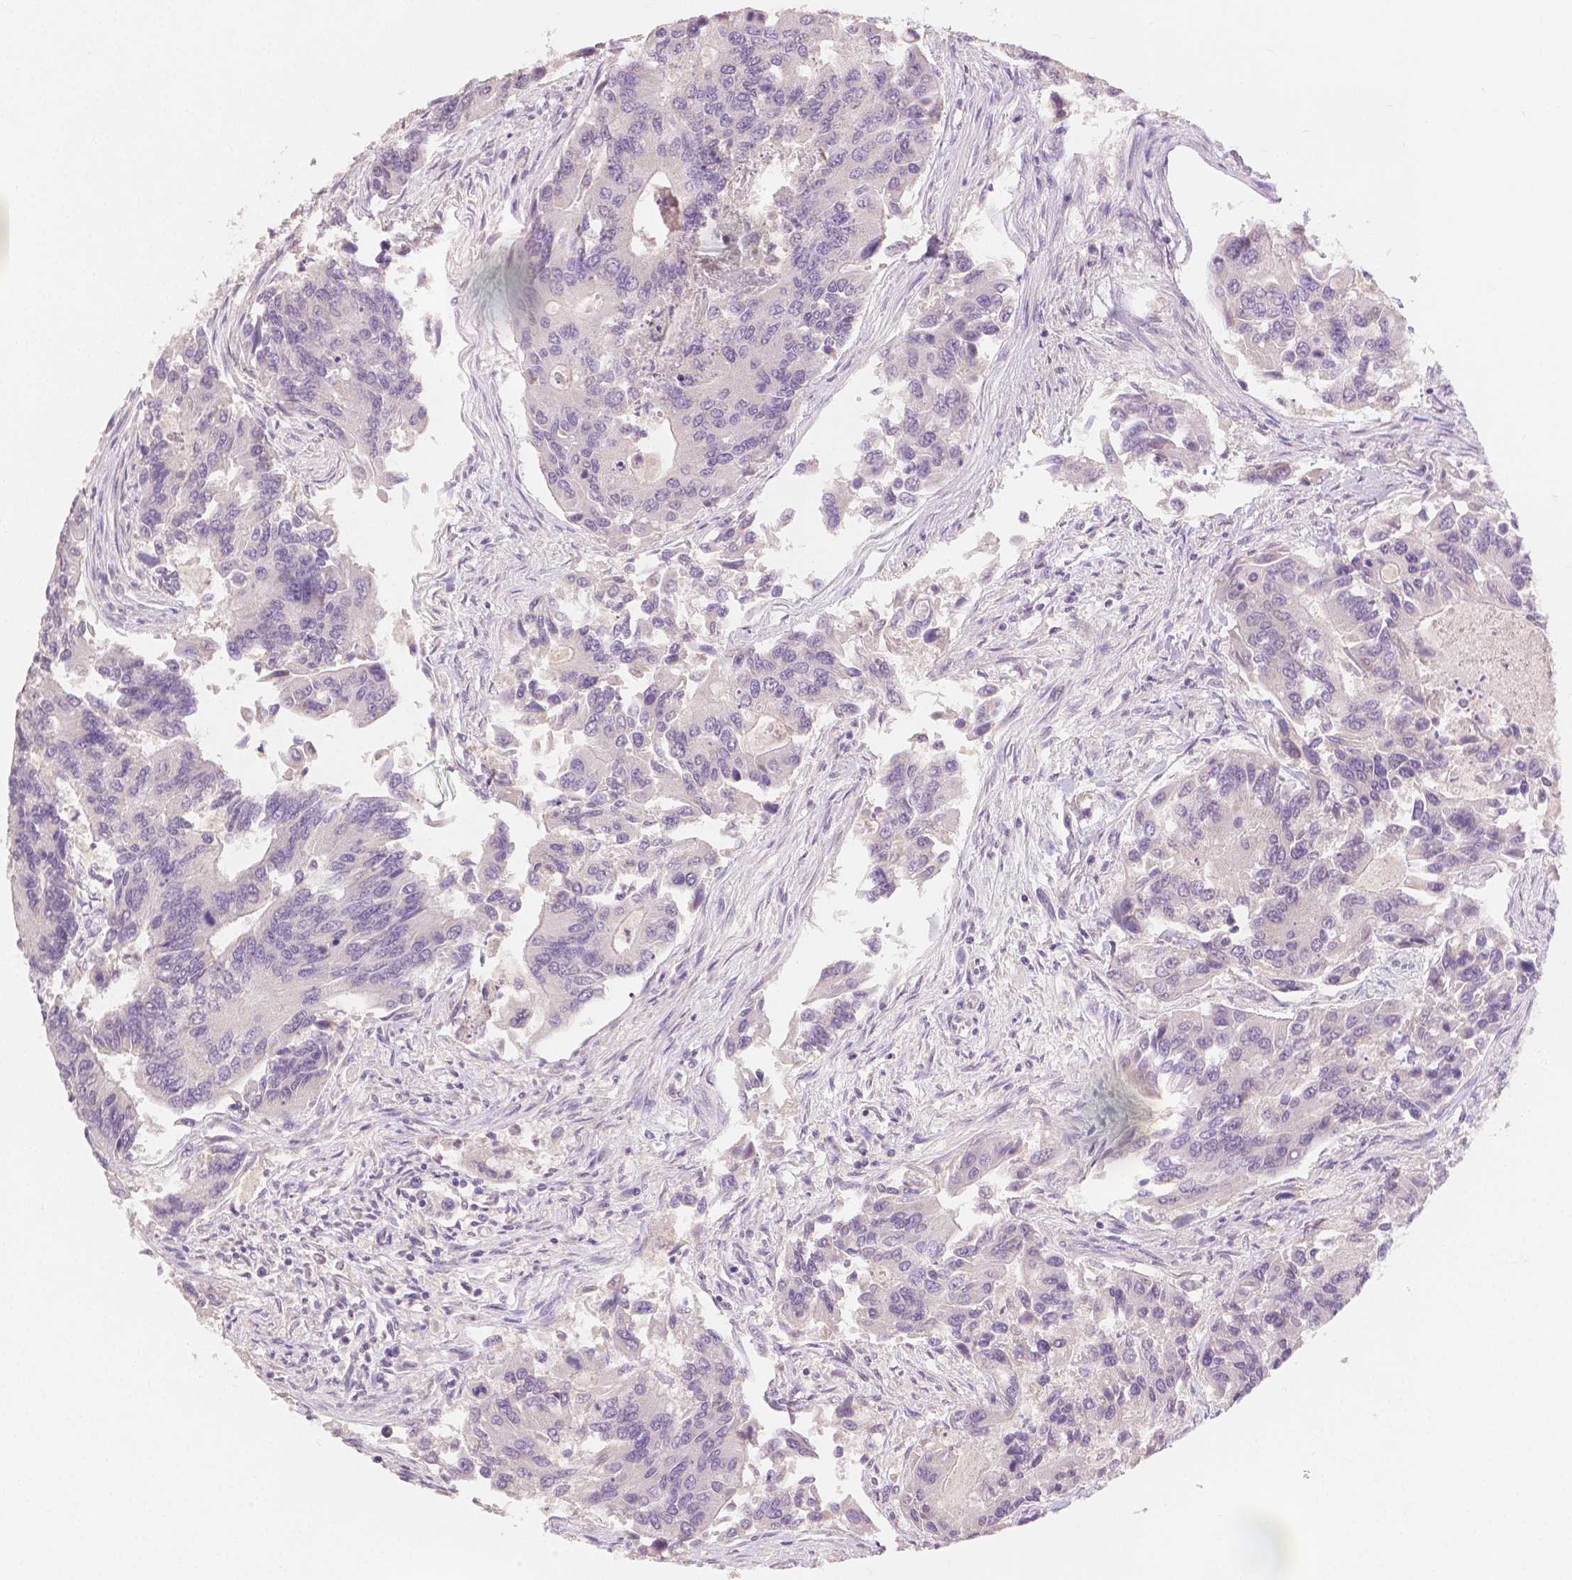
{"staining": {"intensity": "negative", "quantity": "none", "location": "none"}, "tissue": "colorectal cancer", "cell_type": "Tumor cells", "image_type": "cancer", "snomed": [{"axis": "morphology", "description": "Adenocarcinoma, NOS"}, {"axis": "topography", "description": "Colon"}], "caption": "Colorectal cancer stained for a protein using immunohistochemistry (IHC) exhibits no positivity tumor cells.", "gene": "TGM1", "patient": {"sex": "female", "age": 67}}